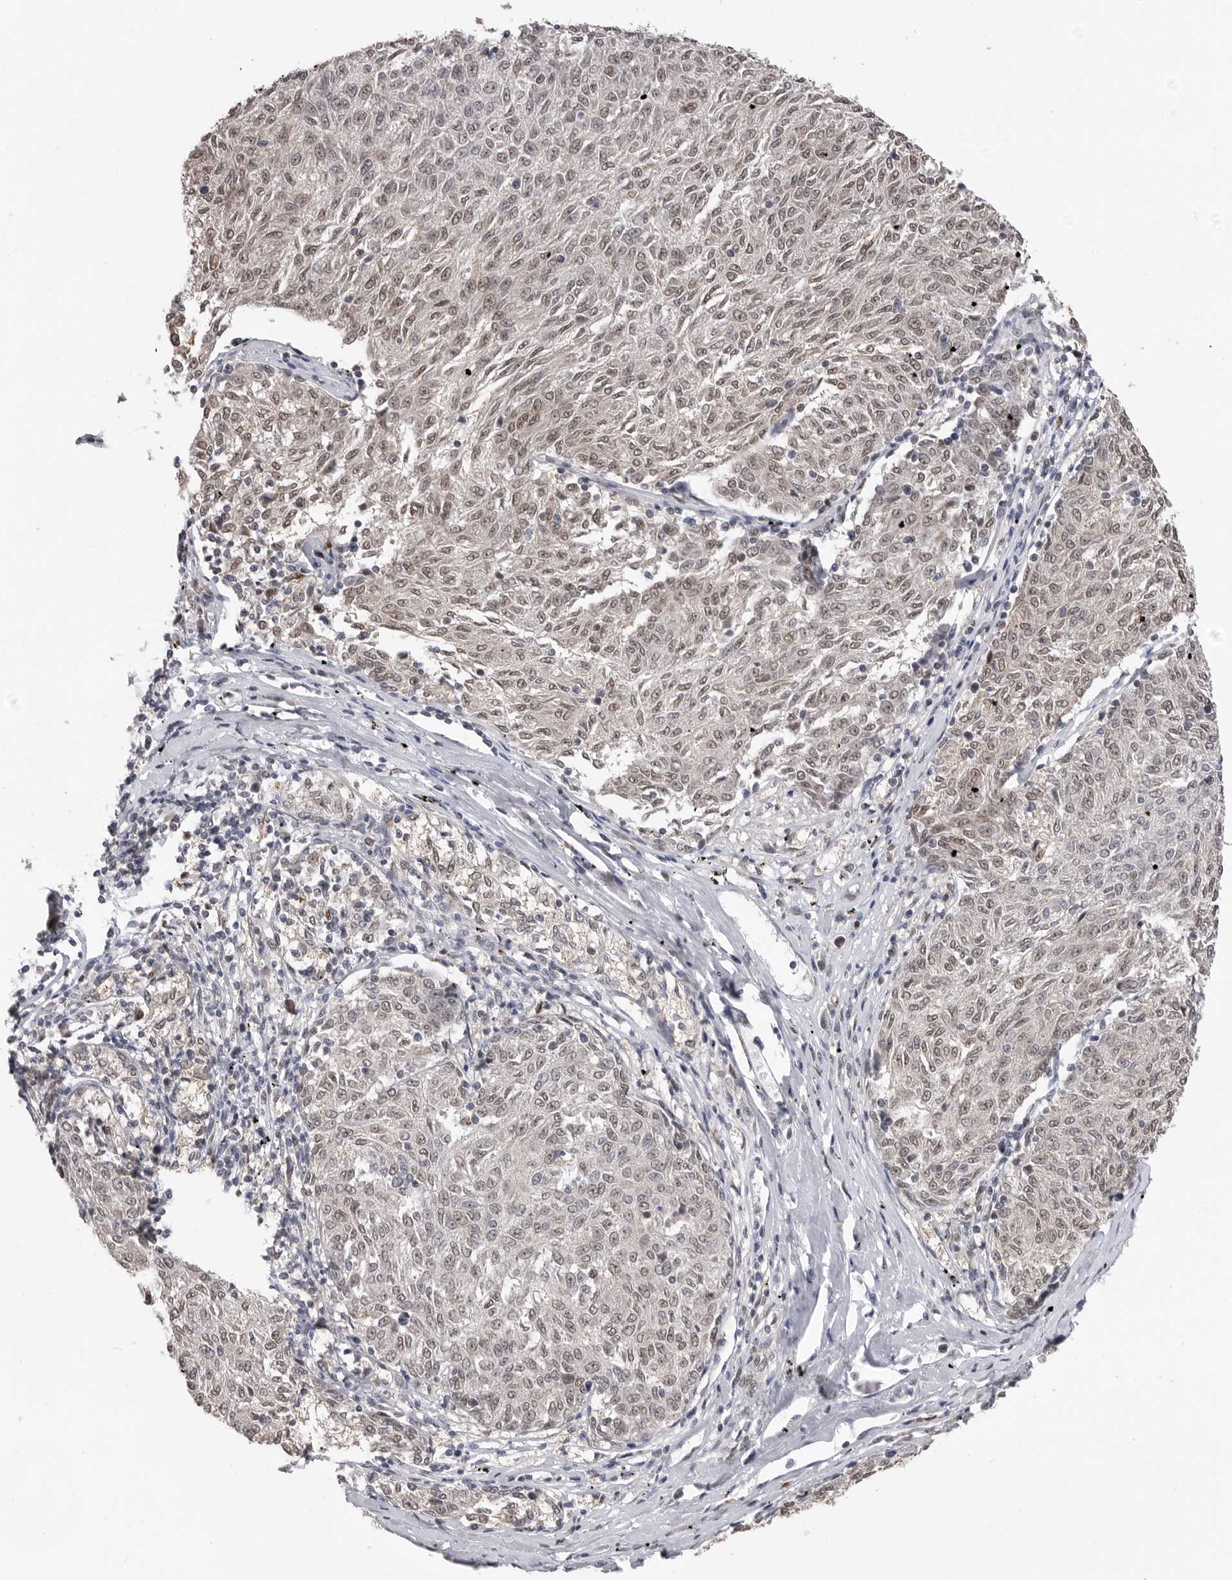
{"staining": {"intensity": "weak", "quantity": ">75%", "location": "cytoplasmic/membranous,nuclear"}, "tissue": "melanoma", "cell_type": "Tumor cells", "image_type": "cancer", "snomed": [{"axis": "morphology", "description": "Malignant melanoma, NOS"}, {"axis": "topography", "description": "Skin"}], "caption": "DAB immunohistochemical staining of melanoma exhibits weak cytoplasmic/membranous and nuclear protein expression in approximately >75% of tumor cells.", "gene": "SMARCC1", "patient": {"sex": "female", "age": 72}}